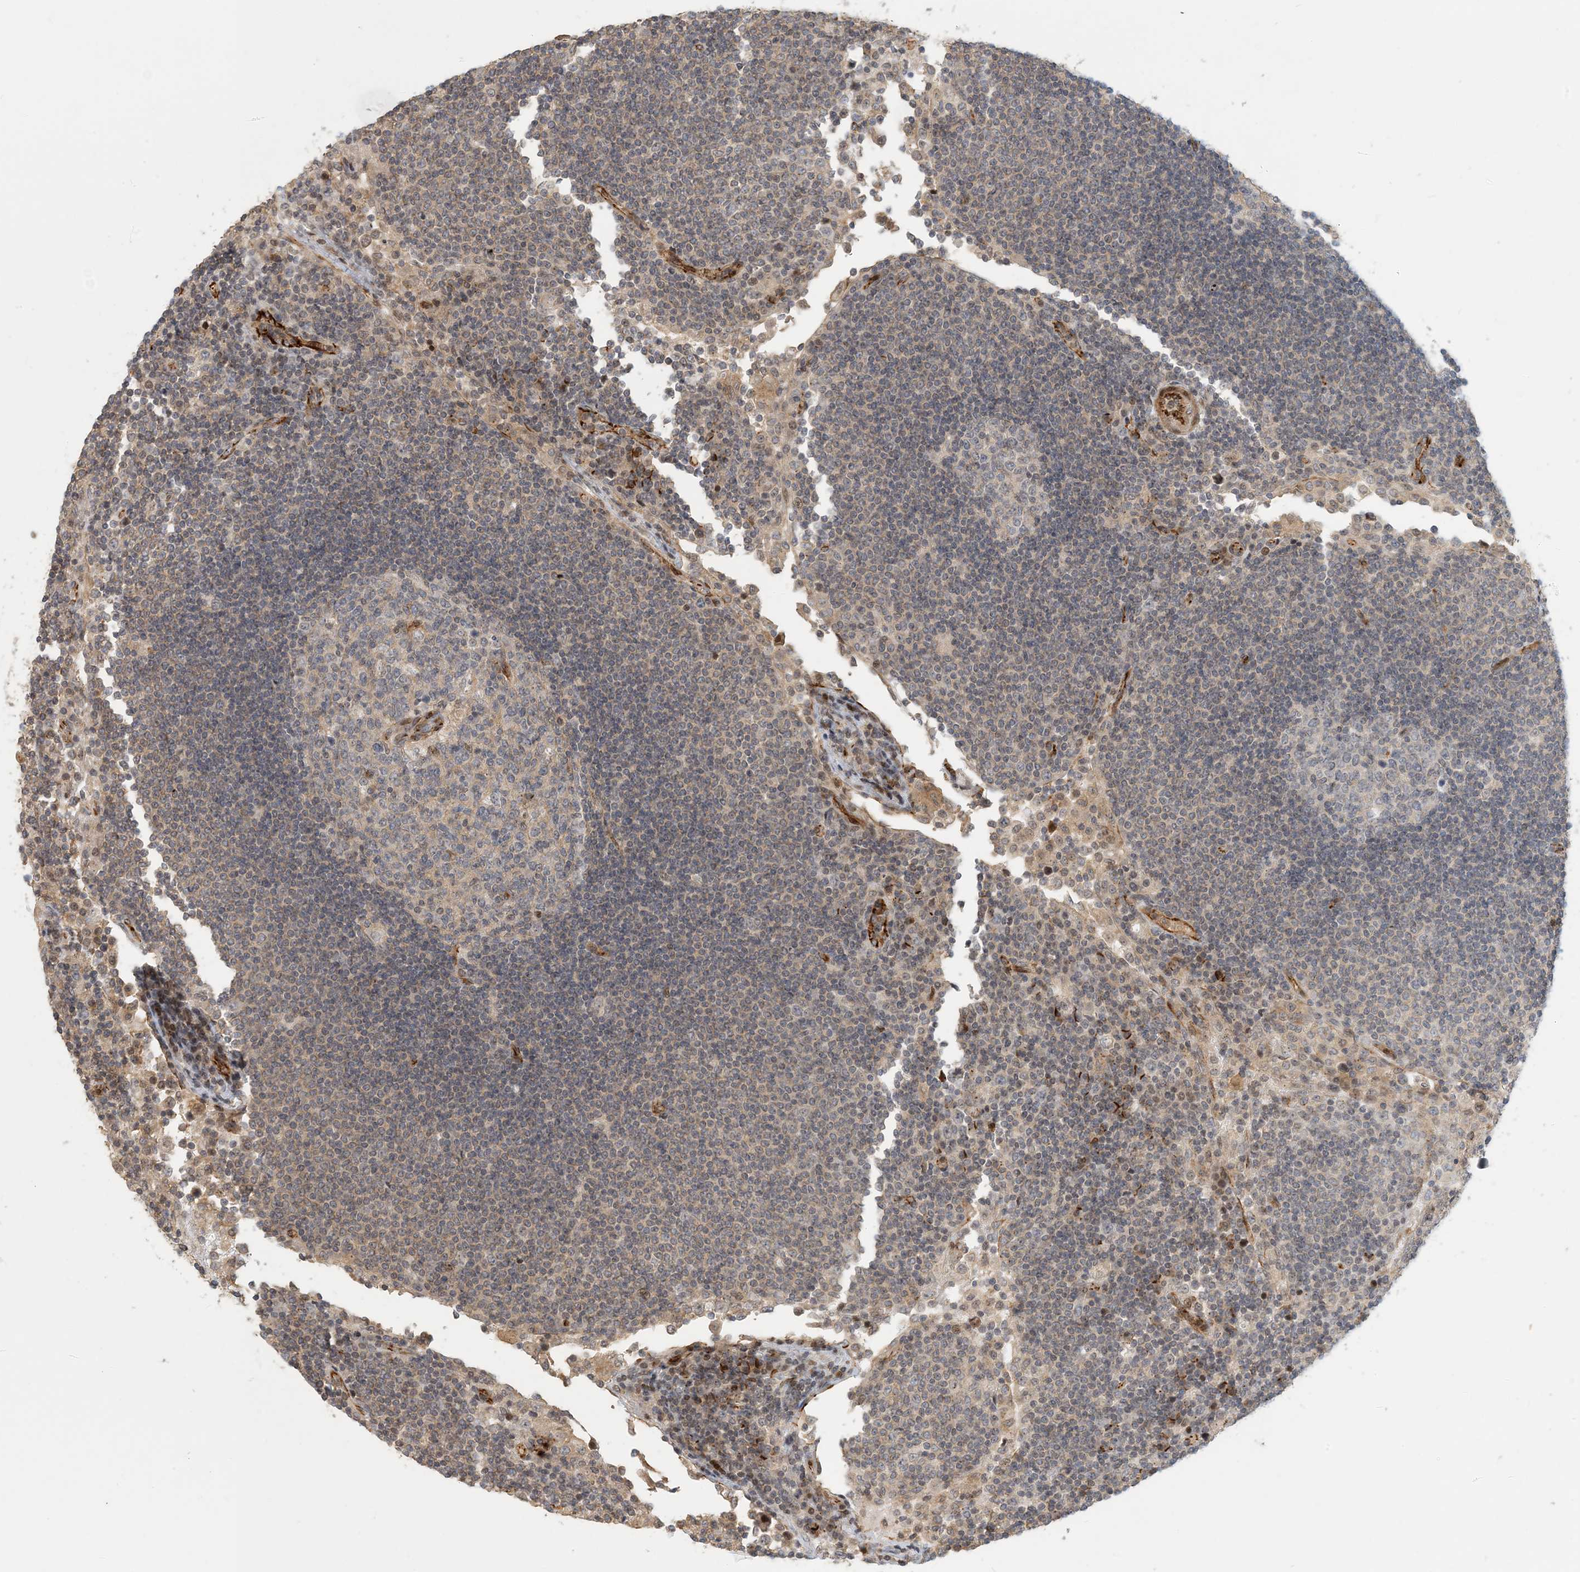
{"staining": {"intensity": "negative", "quantity": "none", "location": "none"}, "tissue": "lymph node", "cell_type": "Germinal center cells", "image_type": "normal", "snomed": [{"axis": "morphology", "description": "Normal tissue, NOS"}, {"axis": "topography", "description": "Lymph node"}], "caption": "A histopathology image of lymph node stained for a protein displays no brown staining in germinal center cells.", "gene": "MAPKBP1", "patient": {"sex": "female", "age": 53}}